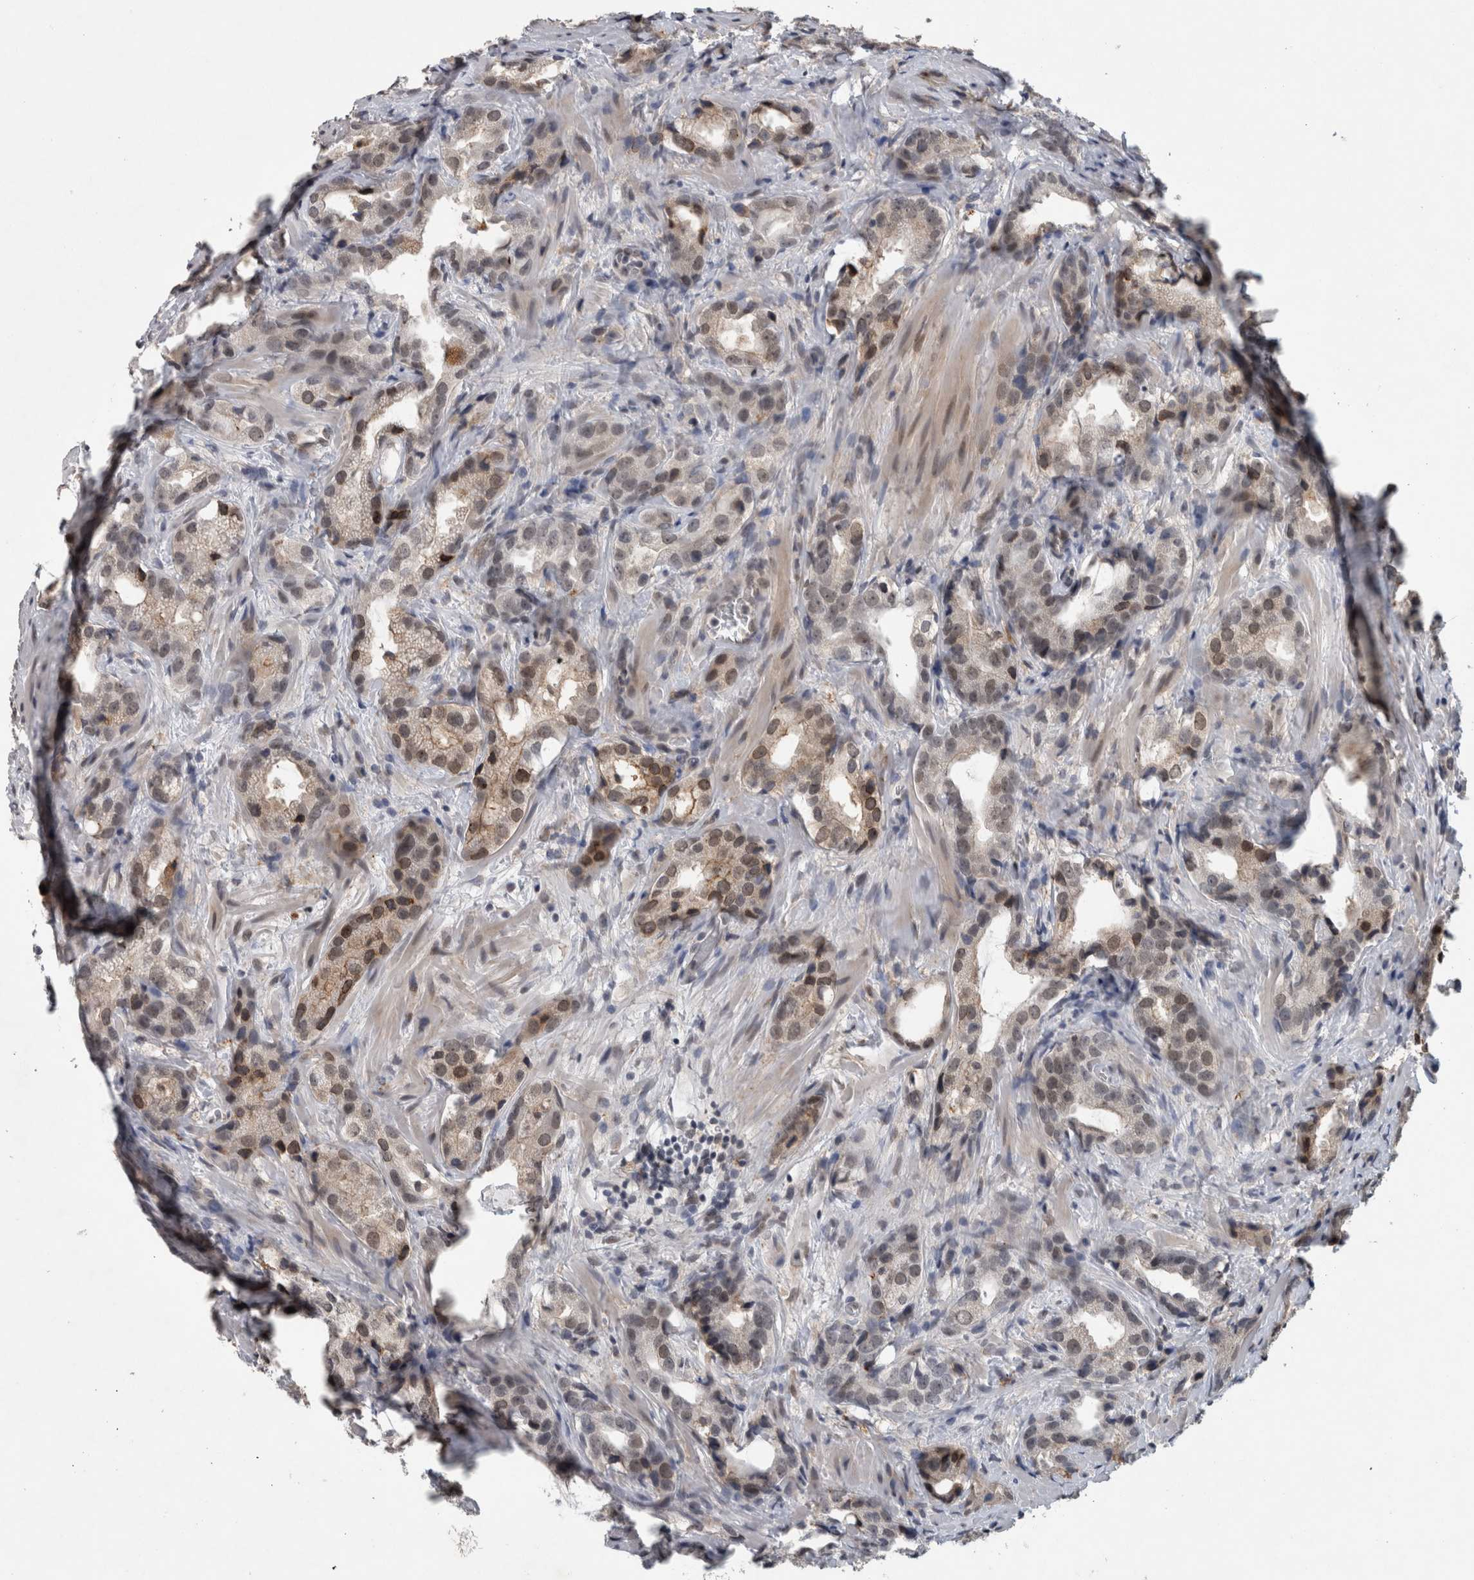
{"staining": {"intensity": "moderate", "quantity": "<25%", "location": "nuclear"}, "tissue": "prostate cancer", "cell_type": "Tumor cells", "image_type": "cancer", "snomed": [{"axis": "morphology", "description": "Adenocarcinoma, High grade"}, {"axis": "topography", "description": "Prostate"}], "caption": "Human prostate cancer stained for a protein (brown) demonstrates moderate nuclear positive staining in approximately <25% of tumor cells.", "gene": "PRXL2A", "patient": {"sex": "male", "age": 63}}